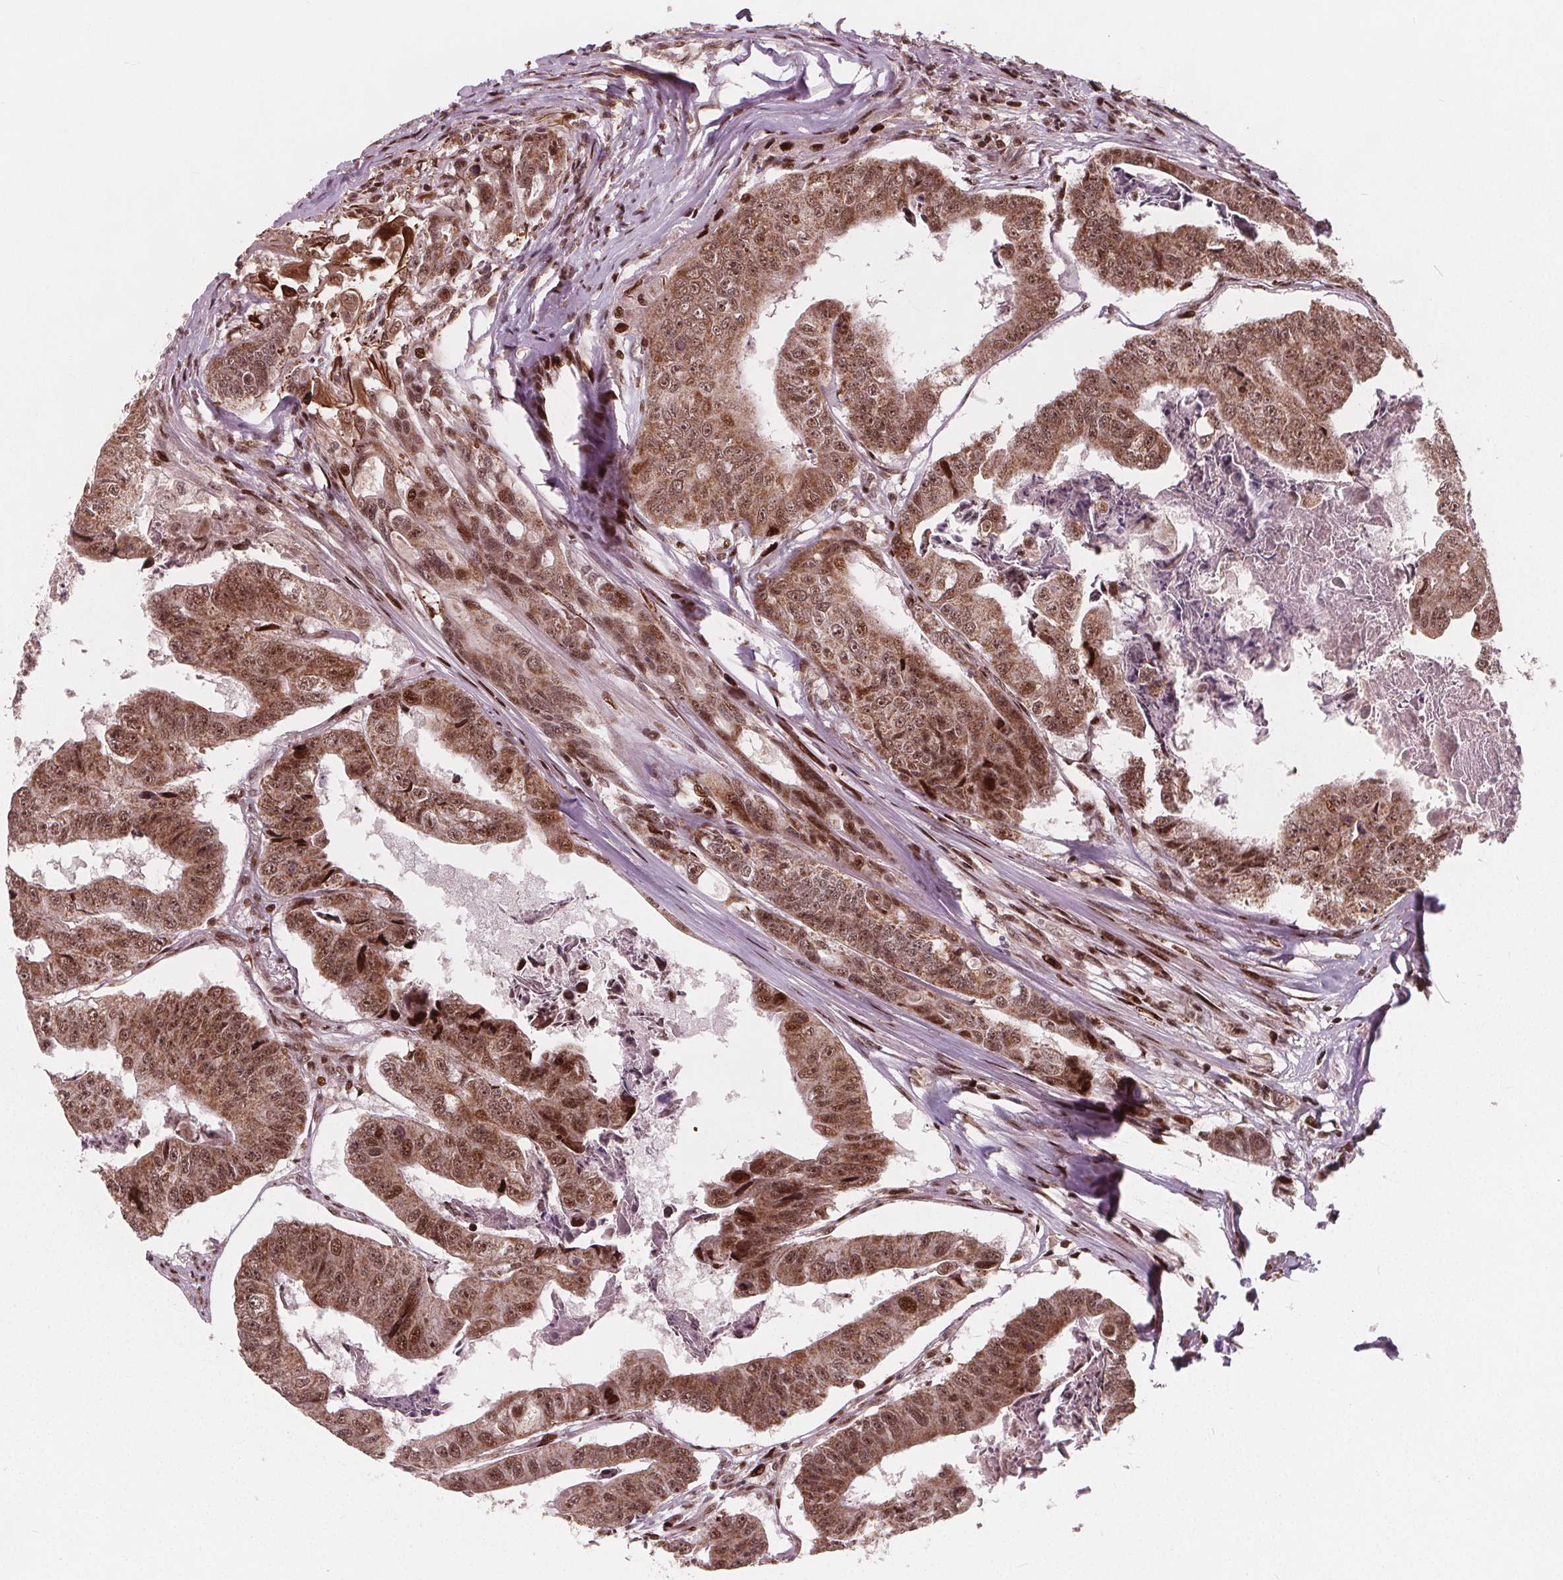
{"staining": {"intensity": "moderate", "quantity": ">75%", "location": "cytoplasmic/membranous,nuclear"}, "tissue": "colorectal cancer", "cell_type": "Tumor cells", "image_type": "cancer", "snomed": [{"axis": "morphology", "description": "Adenocarcinoma, NOS"}, {"axis": "topography", "description": "Colon"}], "caption": "Tumor cells reveal medium levels of moderate cytoplasmic/membranous and nuclear expression in approximately >75% of cells in colorectal cancer.", "gene": "SNRNP35", "patient": {"sex": "female", "age": 67}}